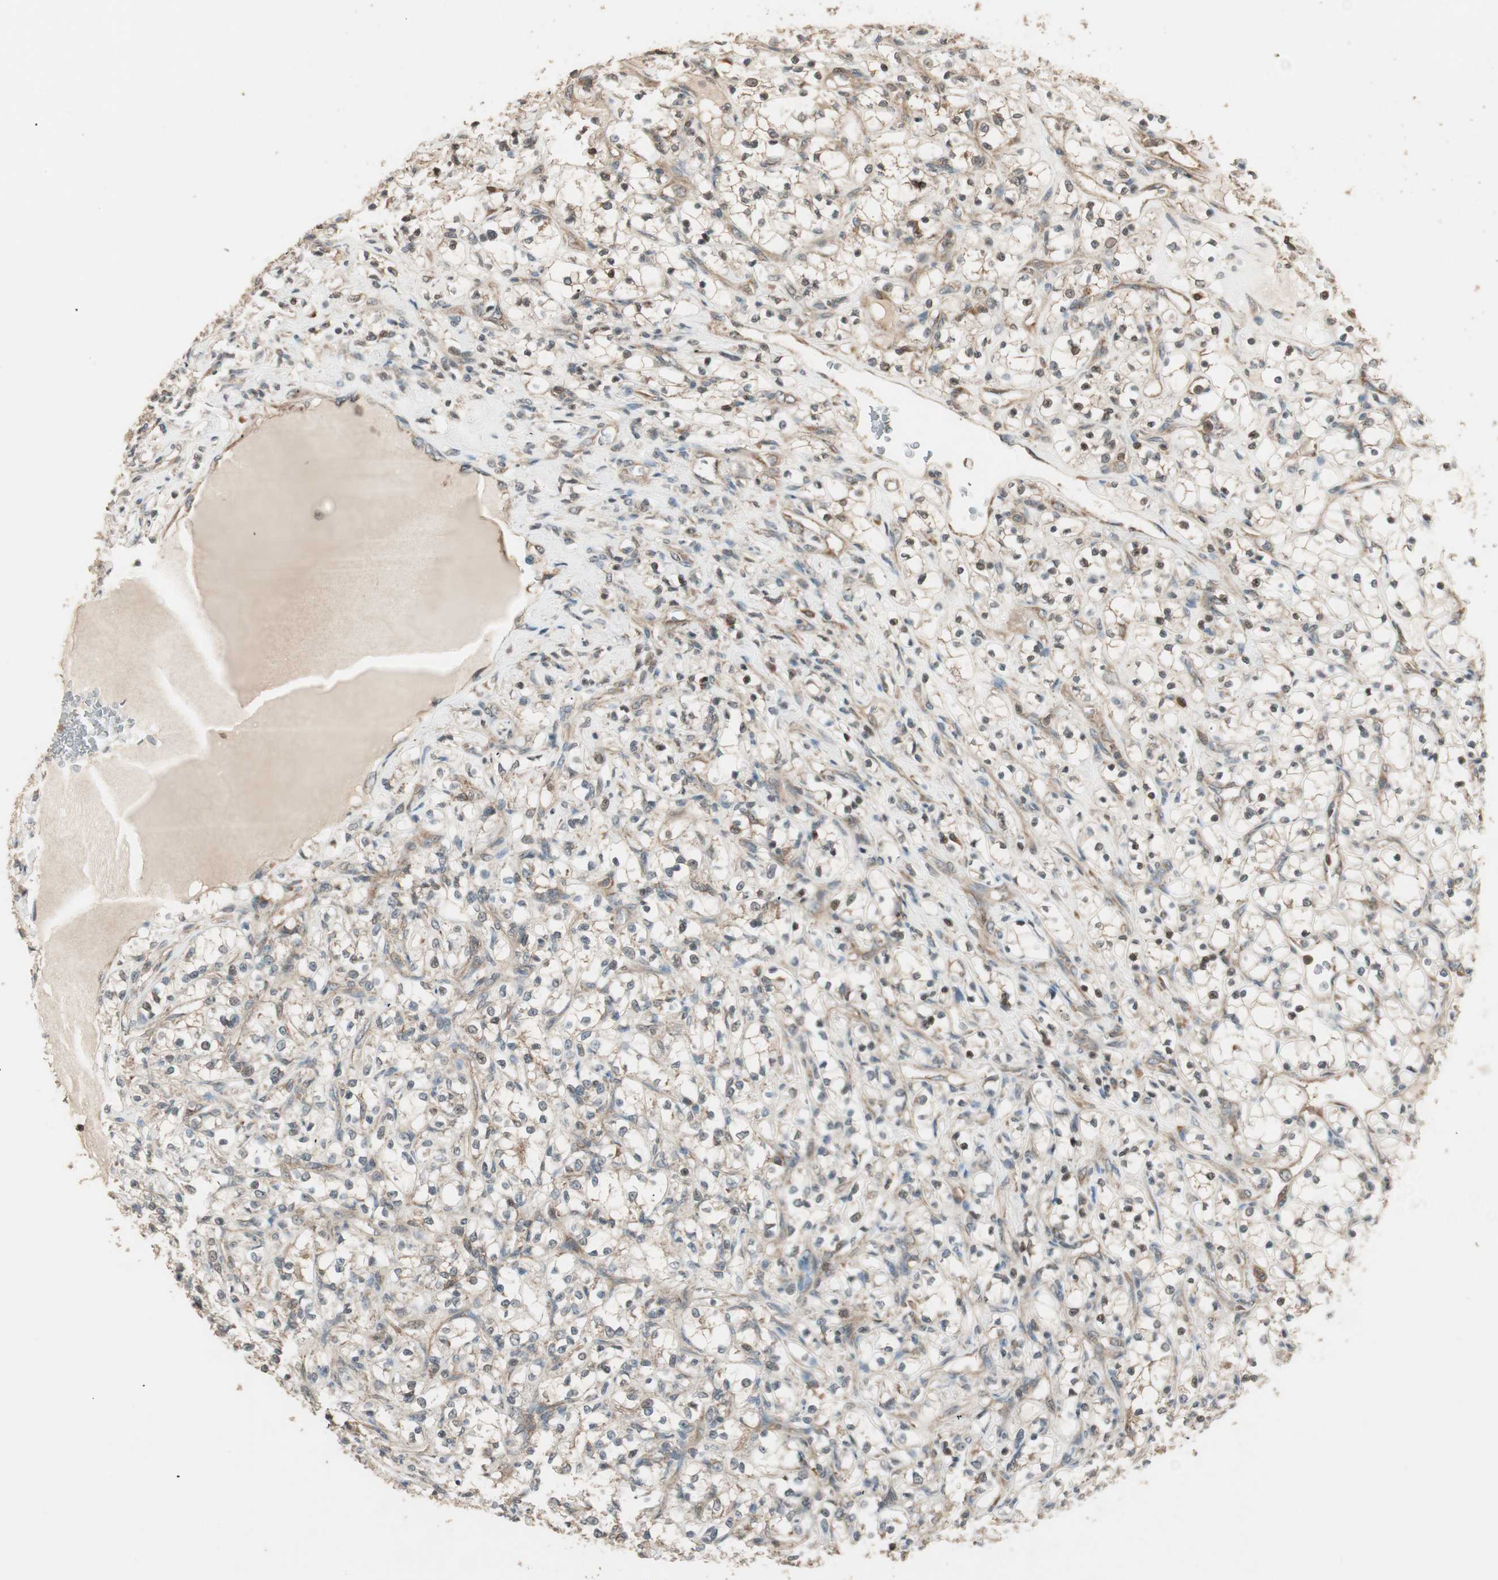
{"staining": {"intensity": "moderate", "quantity": "25%-75%", "location": "cytoplasmic/membranous,nuclear"}, "tissue": "renal cancer", "cell_type": "Tumor cells", "image_type": "cancer", "snomed": [{"axis": "morphology", "description": "Adenocarcinoma, NOS"}, {"axis": "topography", "description": "Kidney"}], "caption": "A micrograph showing moderate cytoplasmic/membranous and nuclear positivity in approximately 25%-75% of tumor cells in adenocarcinoma (renal), as visualized by brown immunohistochemical staining.", "gene": "CNOT4", "patient": {"sex": "female", "age": 69}}